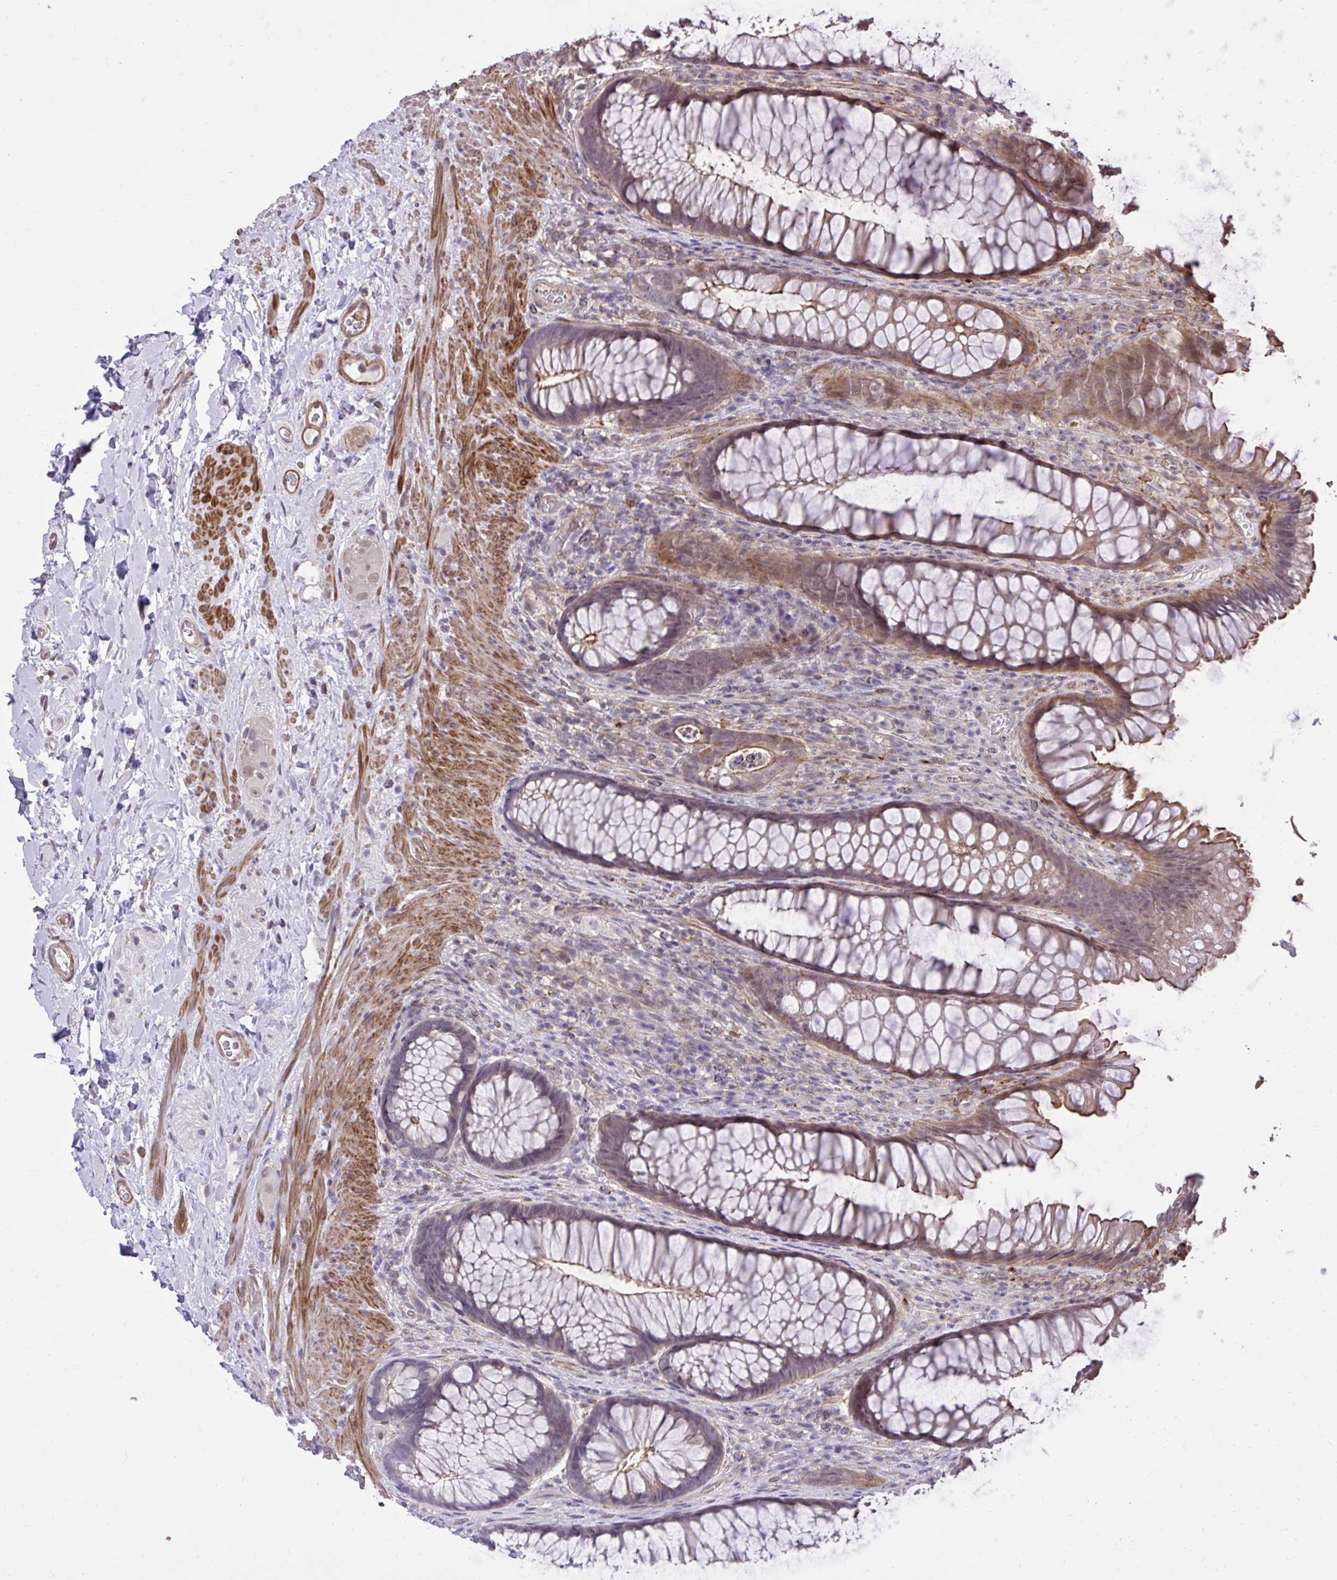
{"staining": {"intensity": "moderate", "quantity": "25%-75%", "location": "cytoplasmic/membranous"}, "tissue": "rectum", "cell_type": "Glandular cells", "image_type": "normal", "snomed": [{"axis": "morphology", "description": "Normal tissue, NOS"}, {"axis": "topography", "description": "Rectum"}], "caption": "Rectum stained with immunohistochemistry shows moderate cytoplasmic/membranous expression in approximately 25%-75% of glandular cells.", "gene": "IGFL2", "patient": {"sex": "male", "age": 53}}